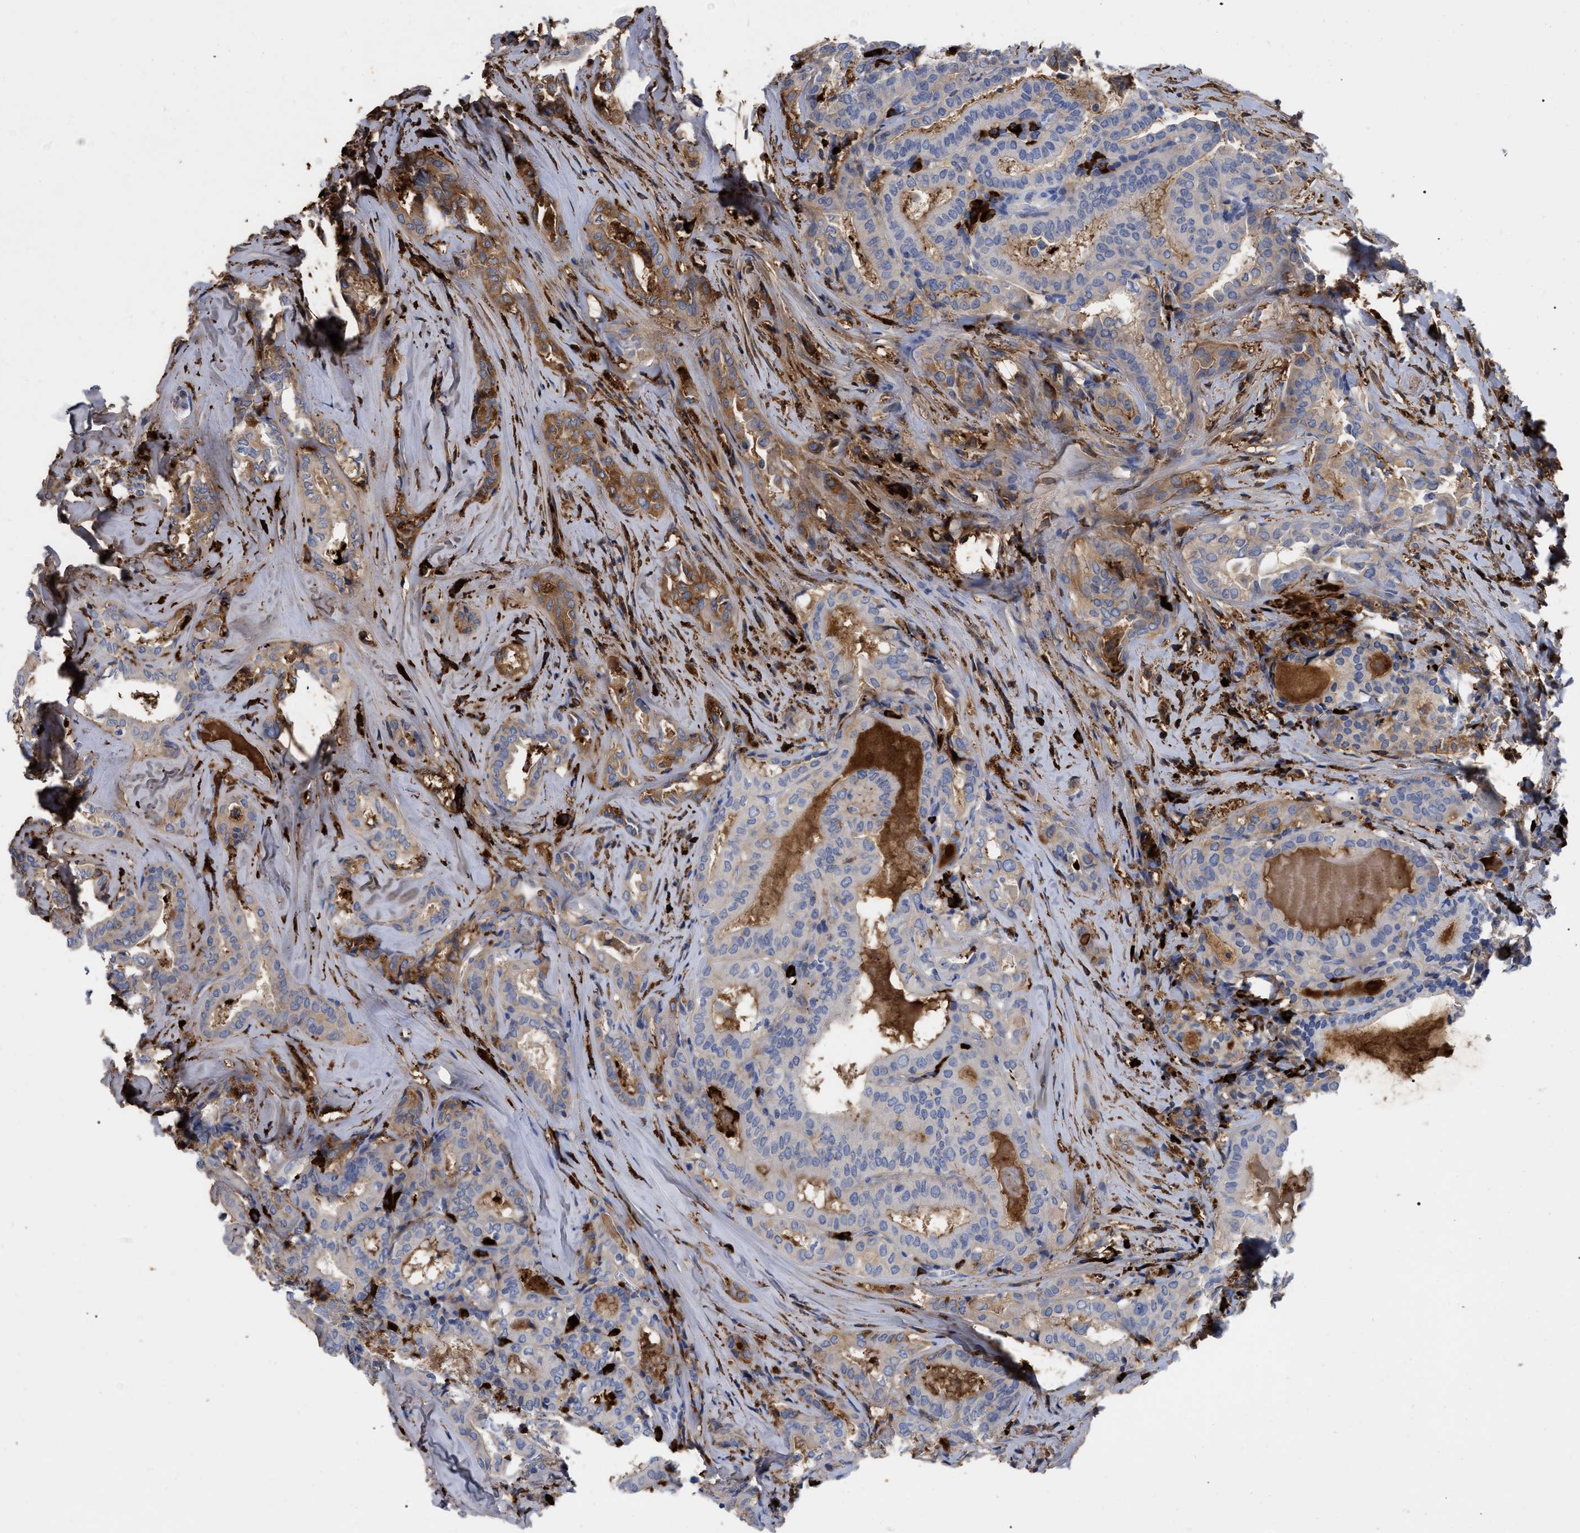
{"staining": {"intensity": "moderate", "quantity": "<25%", "location": "cytoplasmic/membranous"}, "tissue": "thyroid cancer", "cell_type": "Tumor cells", "image_type": "cancer", "snomed": [{"axis": "morphology", "description": "Papillary adenocarcinoma, NOS"}, {"axis": "topography", "description": "Thyroid gland"}], "caption": "IHC image of neoplastic tissue: human thyroid cancer stained using immunohistochemistry reveals low levels of moderate protein expression localized specifically in the cytoplasmic/membranous of tumor cells, appearing as a cytoplasmic/membranous brown color.", "gene": "IGHV5-51", "patient": {"sex": "female", "age": 42}}